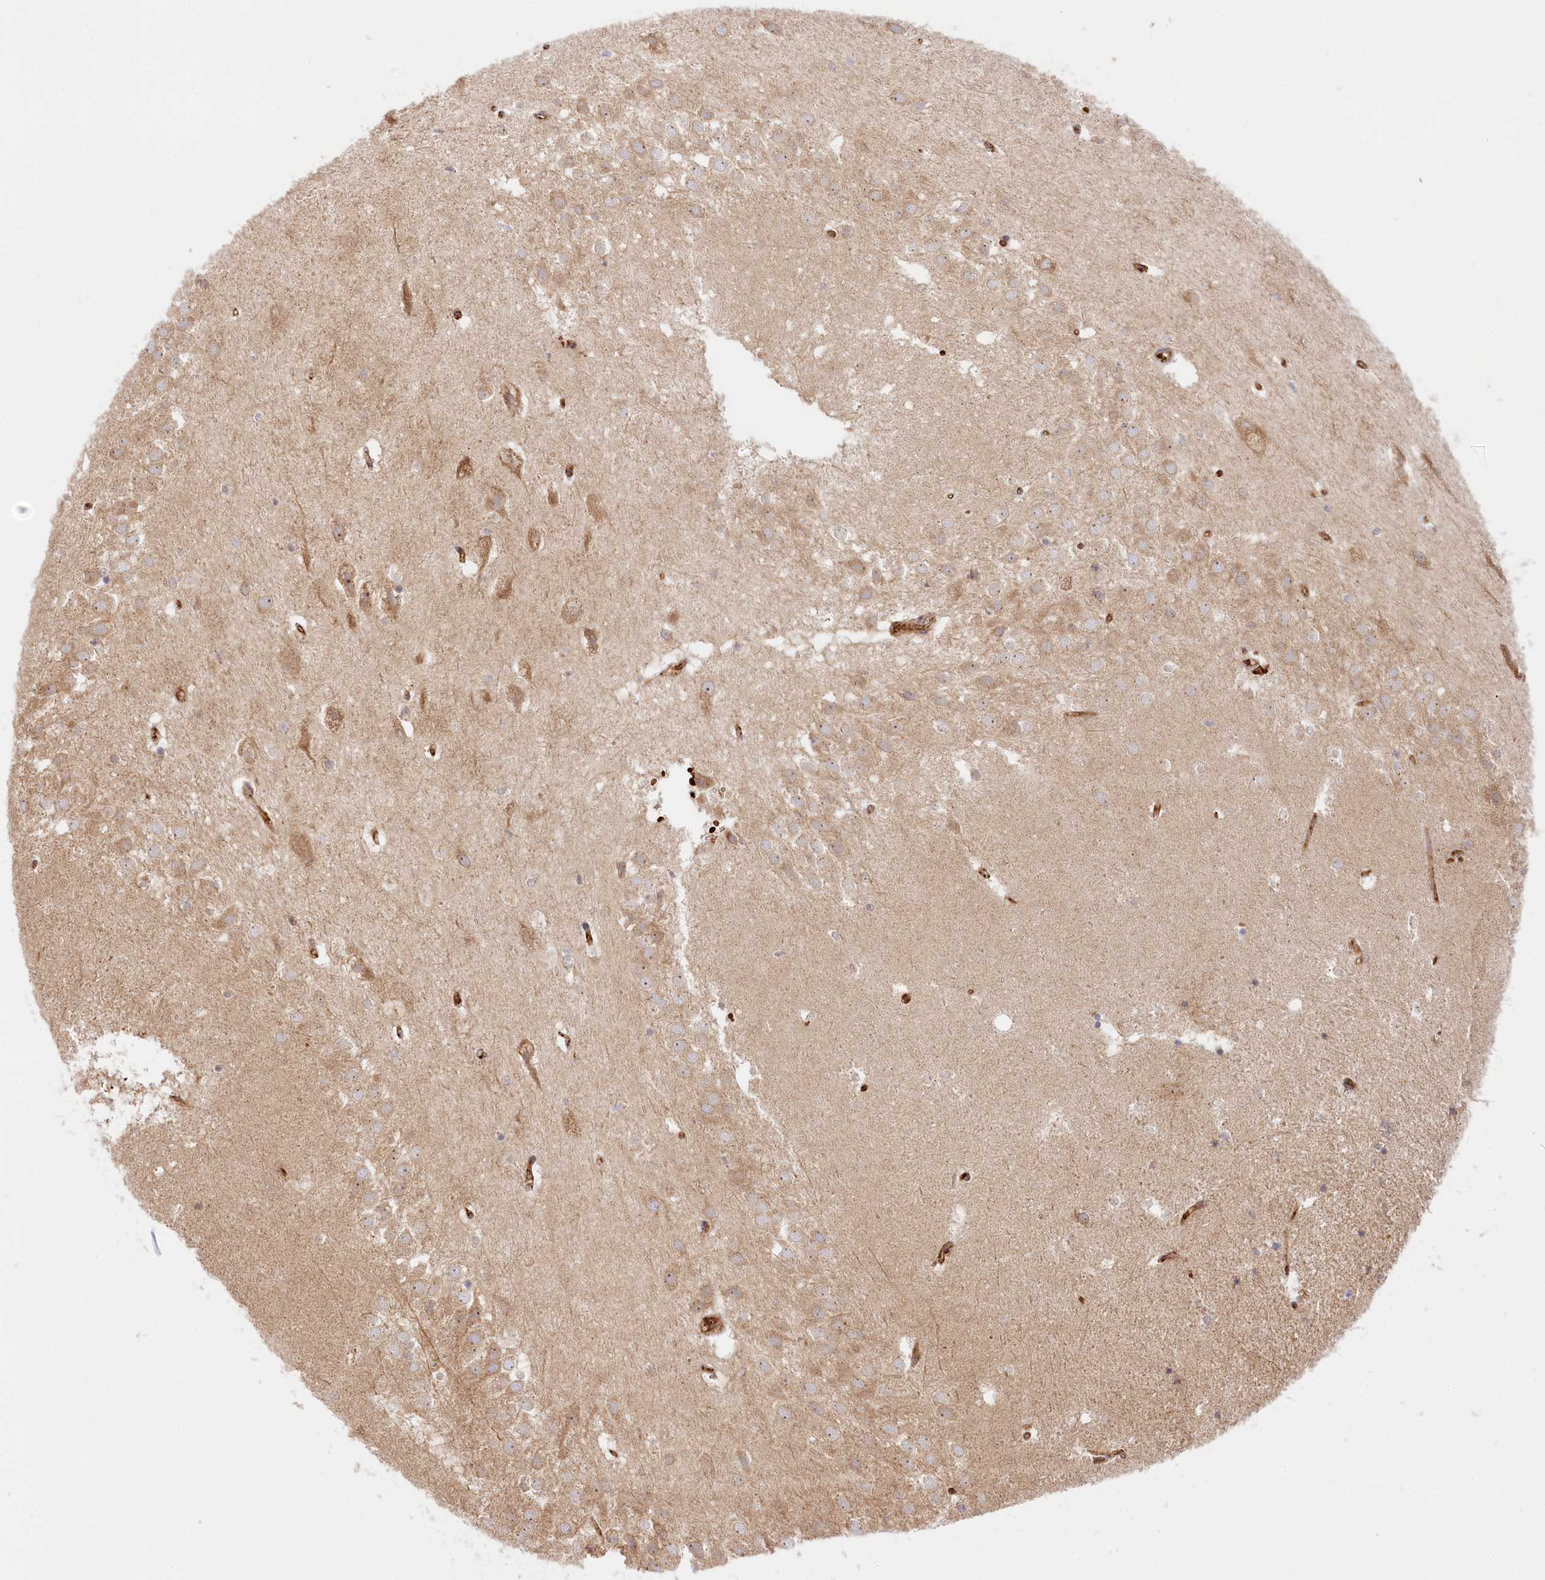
{"staining": {"intensity": "weak", "quantity": "<25%", "location": "cytoplasmic/membranous"}, "tissue": "hippocampus", "cell_type": "Glial cells", "image_type": "normal", "snomed": [{"axis": "morphology", "description": "Normal tissue, NOS"}, {"axis": "topography", "description": "Hippocampus"}], "caption": "High magnification brightfield microscopy of benign hippocampus stained with DAB (brown) and counterstained with hematoxylin (blue): glial cells show no significant staining. (Brightfield microscopy of DAB immunohistochemistry at high magnification).", "gene": "COMMD3", "patient": {"sex": "female", "age": 52}}